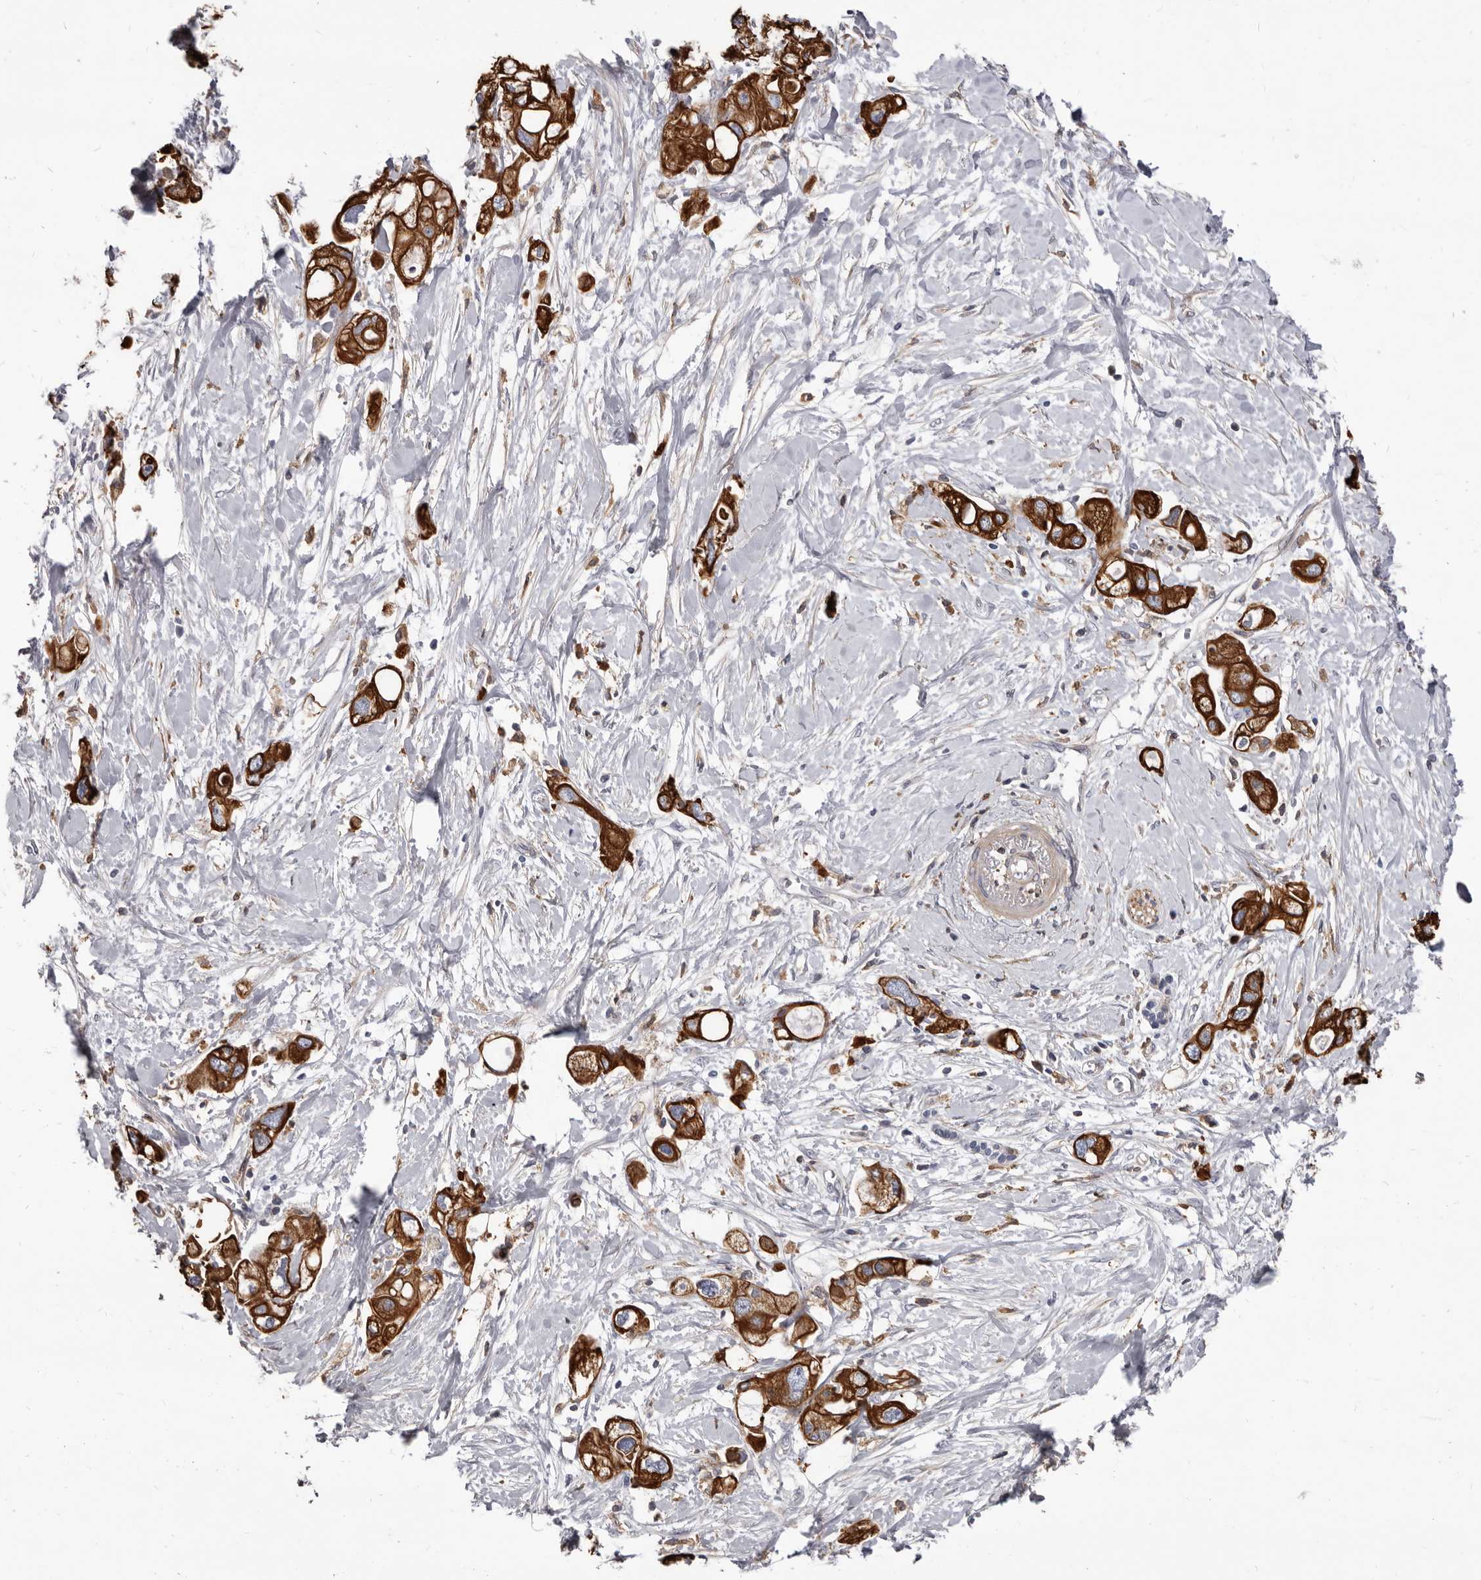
{"staining": {"intensity": "strong", "quantity": ">75%", "location": "cytoplasmic/membranous"}, "tissue": "pancreatic cancer", "cell_type": "Tumor cells", "image_type": "cancer", "snomed": [{"axis": "morphology", "description": "Adenocarcinoma, NOS"}, {"axis": "topography", "description": "Pancreas"}], "caption": "The micrograph shows staining of pancreatic cancer (adenocarcinoma), revealing strong cytoplasmic/membranous protein staining (brown color) within tumor cells. (DAB IHC with brightfield microscopy, high magnification).", "gene": "NIBAN1", "patient": {"sex": "female", "age": 56}}